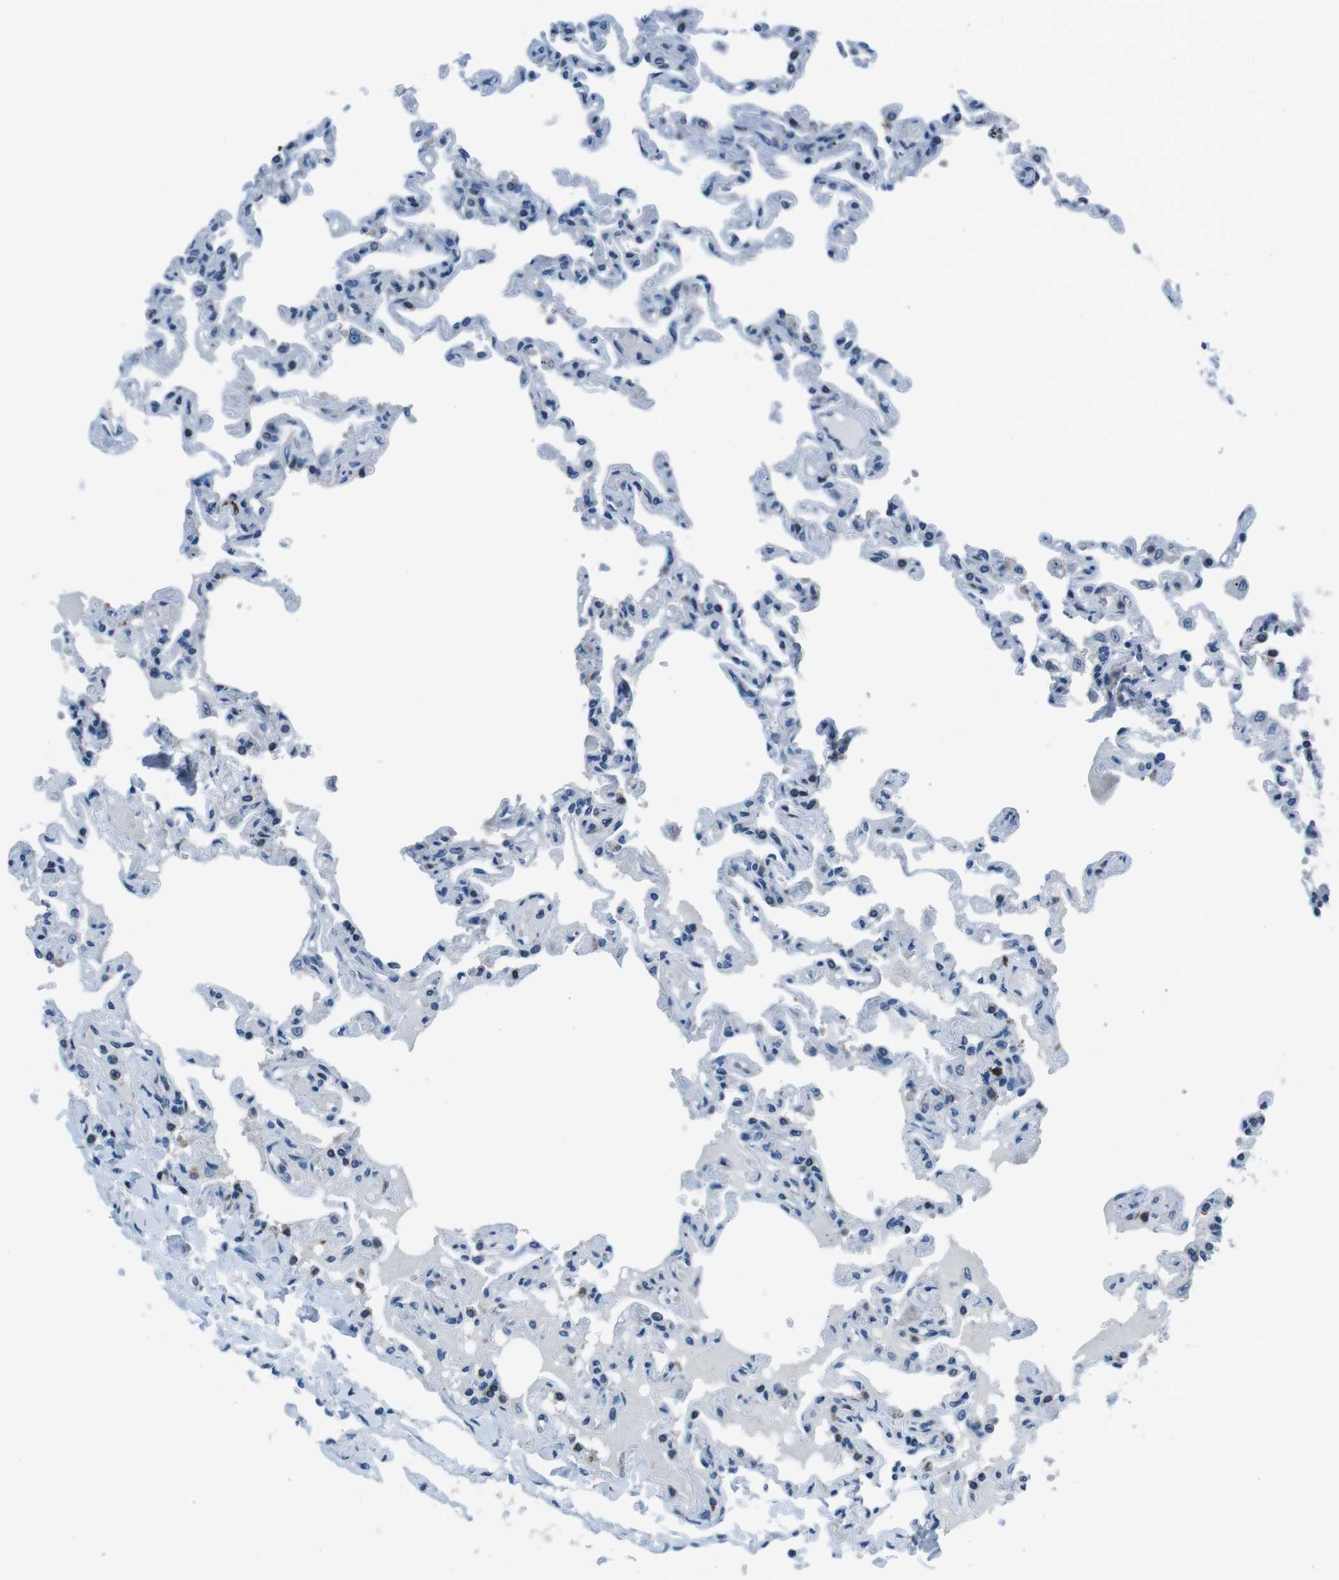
{"staining": {"intensity": "weak", "quantity": "<25%", "location": "cytoplasmic/membranous"}, "tissue": "lung", "cell_type": "Alveolar cells", "image_type": "normal", "snomed": [{"axis": "morphology", "description": "Normal tissue, NOS"}, {"axis": "topography", "description": "Lung"}], "caption": "This is a micrograph of IHC staining of normal lung, which shows no staining in alveolar cells.", "gene": "NUCB2", "patient": {"sex": "male", "age": 21}}